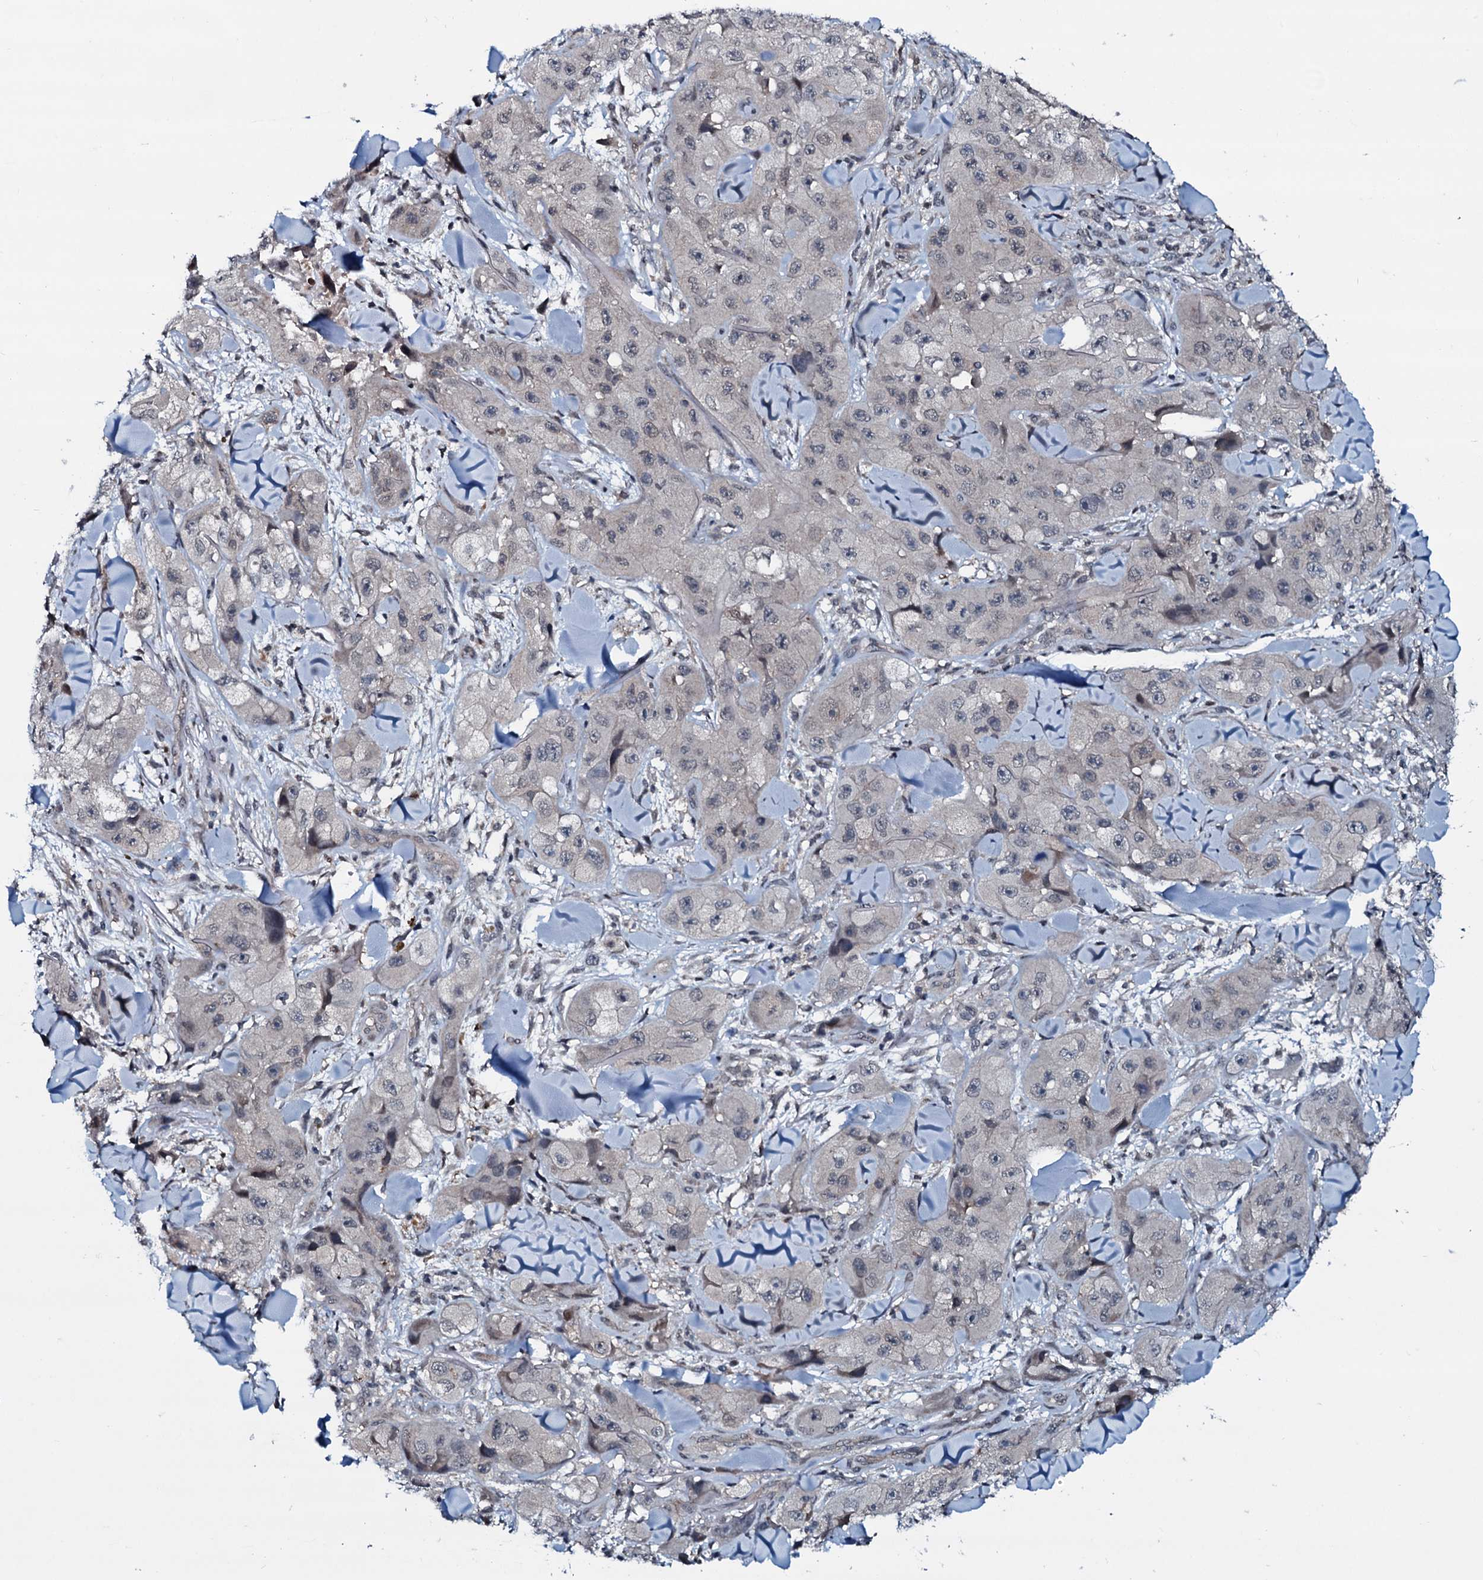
{"staining": {"intensity": "weak", "quantity": "<25%", "location": "nuclear"}, "tissue": "skin cancer", "cell_type": "Tumor cells", "image_type": "cancer", "snomed": [{"axis": "morphology", "description": "Squamous cell carcinoma, NOS"}, {"axis": "topography", "description": "Skin"}, {"axis": "topography", "description": "Subcutis"}], "caption": "Image shows no protein staining in tumor cells of squamous cell carcinoma (skin) tissue.", "gene": "OGFOD2", "patient": {"sex": "male", "age": 73}}